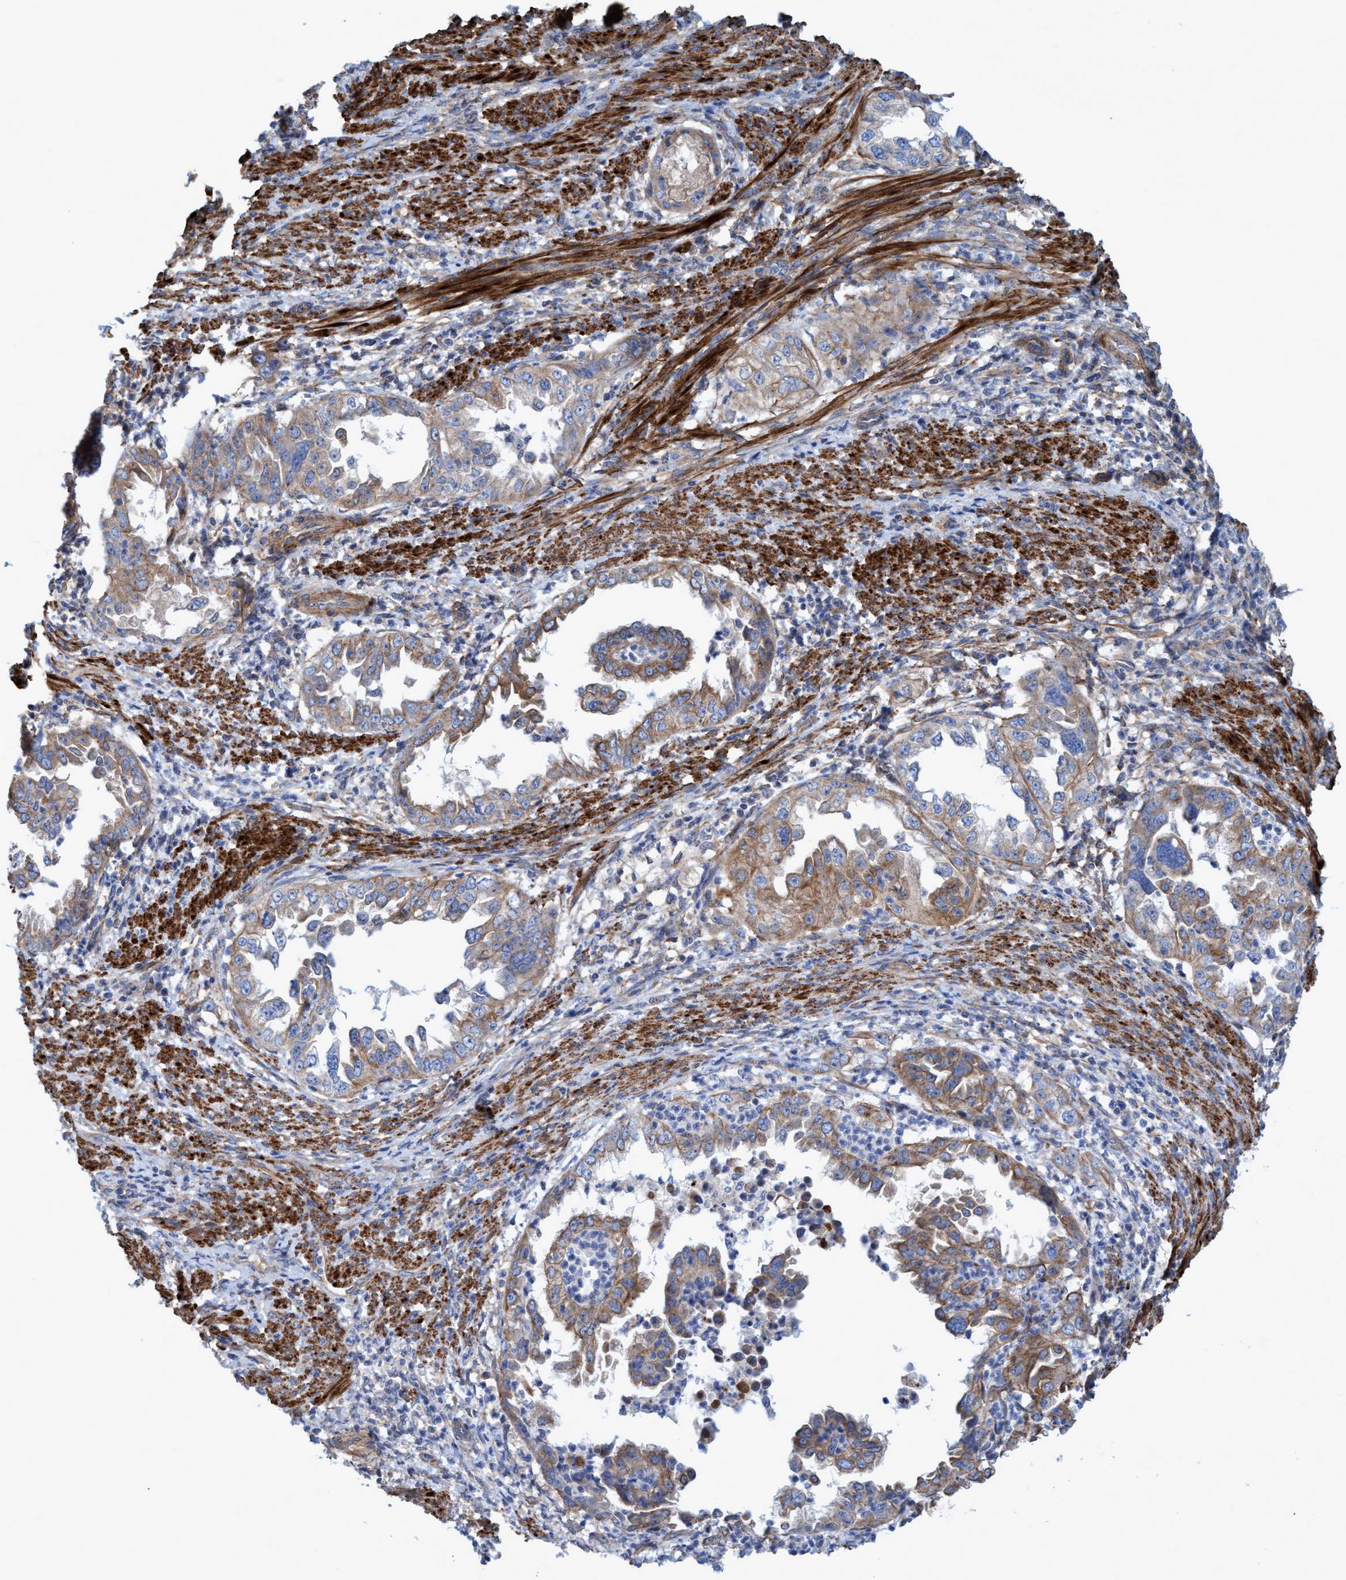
{"staining": {"intensity": "moderate", "quantity": ">75%", "location": "cytoplasmic/membranous"}, "tissue": "endometrial cancer", "cell_type": "Tumor cells", "image_type": "cancer", "snomed": [{"axis": "morphology", "description": "Adenocarcinoma, NOS"}, {"axis": "topography", "description": "Endometrium"}], "caption": "Immunohistochemical staining of adenocarcinoma (endometrial) displays medium levels of moderate cytoplasmic/membranous expression in about >75% of tumor cells.", "gene": "GULP1", "patient": {"sex": "female", "age": 85}}